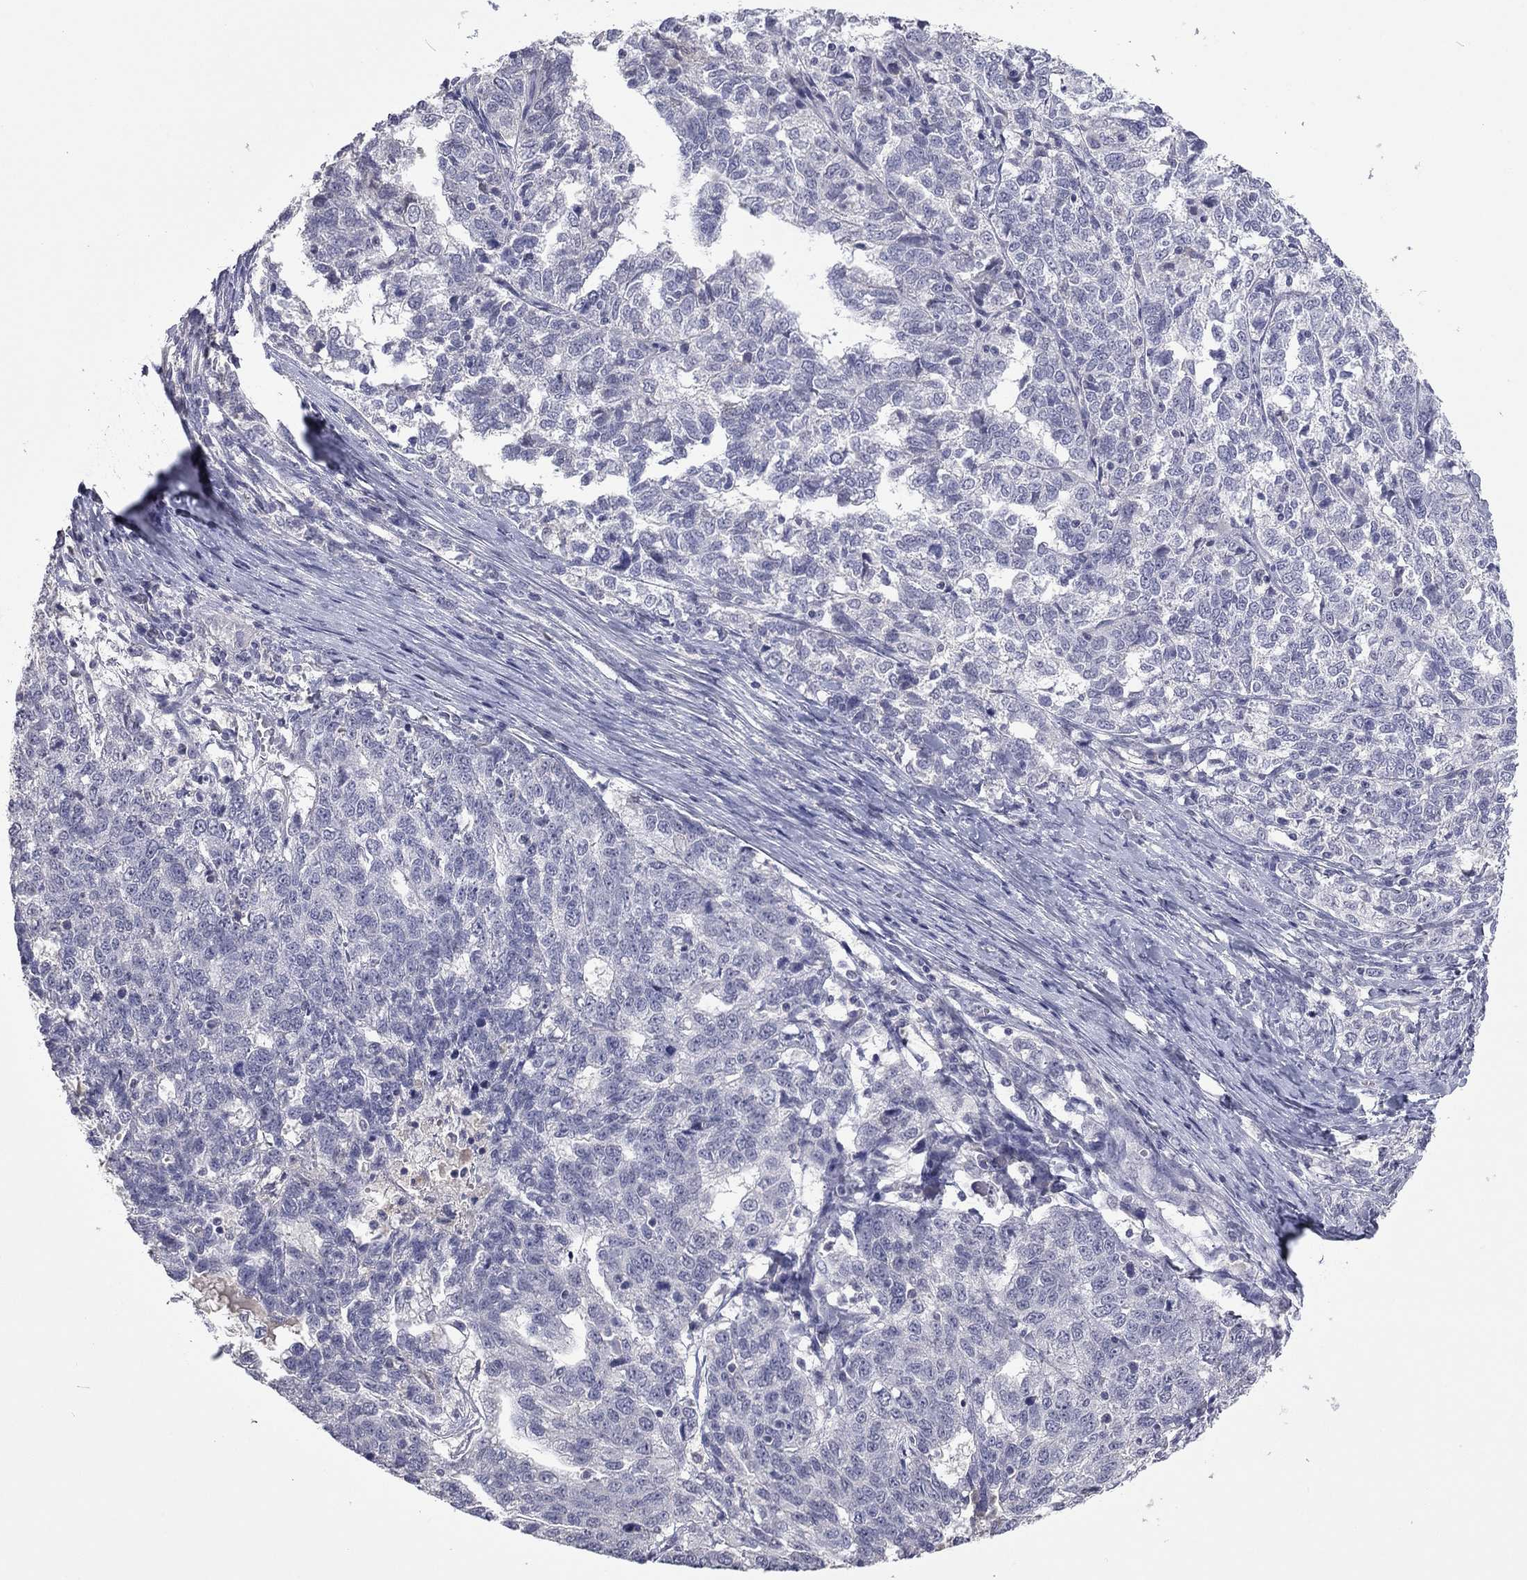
{"staining": {"intensity": "negative", "quantity": "none", "location": "none"}, "tissue": "ovarian cancer", "cell_type": "Tumor cells", "image_type": "cancer", "snomed": [{"axis": "morphology", "description": "Cystadenocarcinoma, serous, NOS"}, {"axis": "topography", "description": "Ovary"}], "caption": "The IHC histopathology image has no significant positivity in tumor cells of ovarian cancer tissue.", "gene": "IP6K3", "patient": {"sex": "female", "age": 71}}